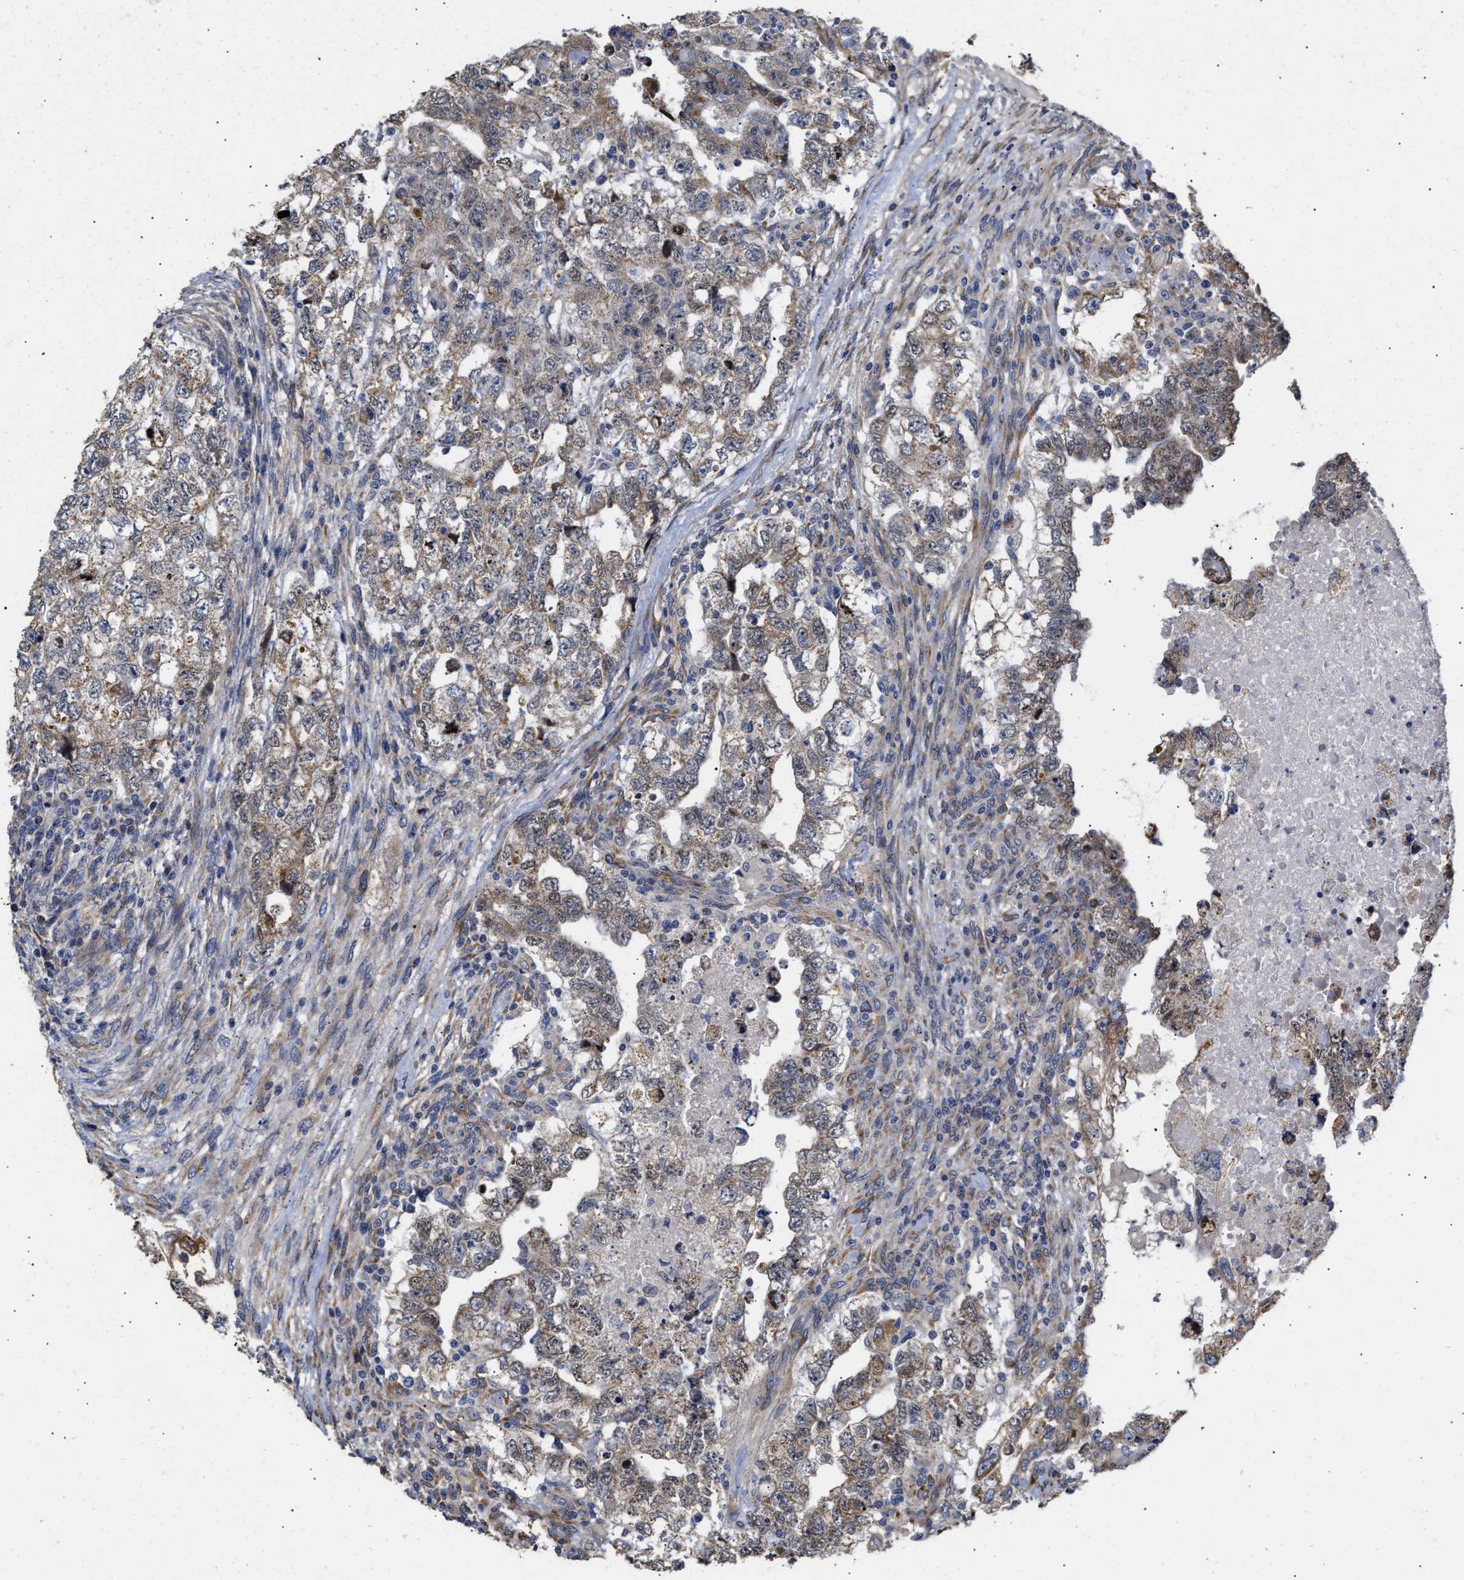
{"staining": {"intensity": "weak", "quantity": ">75%", "location": "cytoplasmic/membranous"}, "tissue": "testis cancer", "cell_type": "Tumor cells", "image_type": "cancer", "snomed": [{"axis": "morphology", "description": "Carcinoma, Embryonal, NOS"}, {"axis": "topography", "description": "Testis"}], "caption": "DAB (3,3'-diaminobenzidine) immunohistochemical staining of testis embryonal carcinoma exhibits weak cytoplasmic/membranous protein staining in approximately >75% of tumor cells. The protein of interest is shown in brown color, while the nuclei are stained blue.", "gene": "MALSU1", "patient": {"sex": "male", "age": 36}}